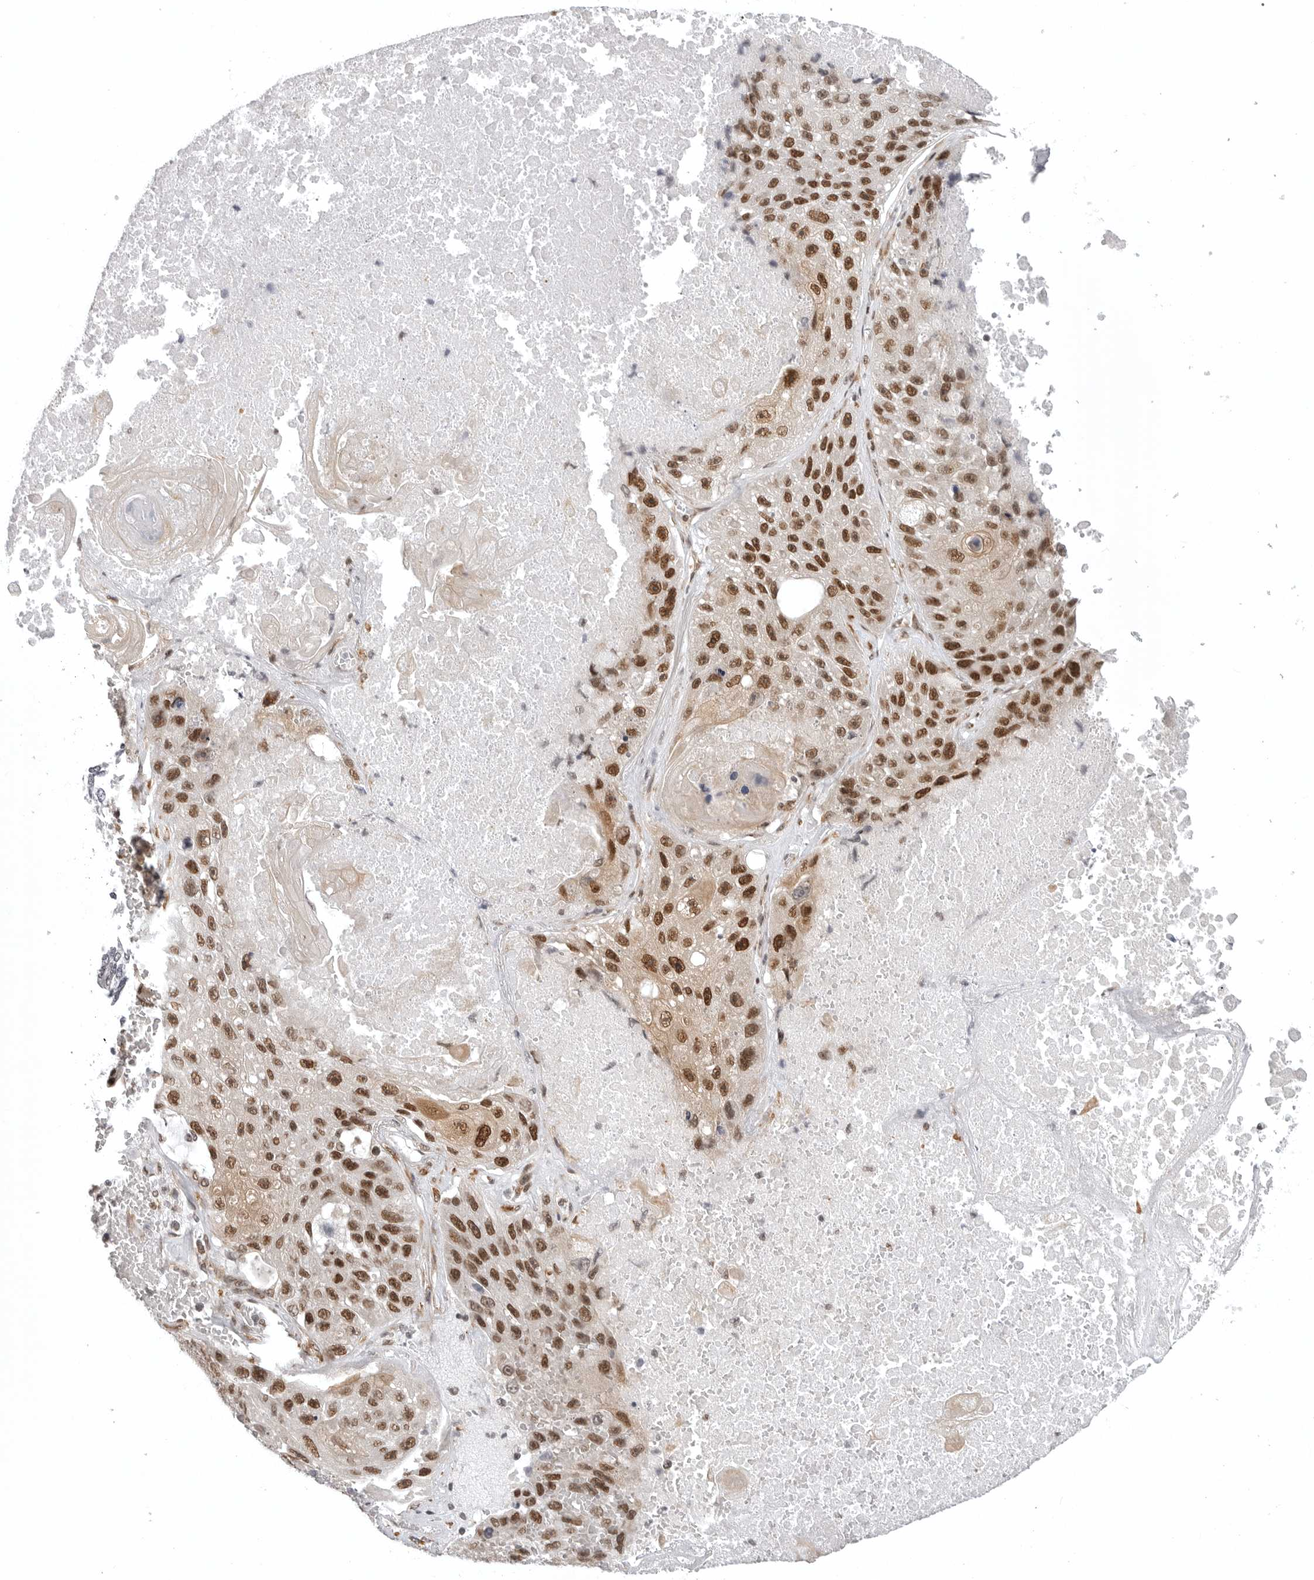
{"staining": {"intensity": "strong", "quantity": ">75%", "location": "nuclear"}, "tissue": "lung cancer", "cell_type": "Tumor cells", "image_type": "cancer", "snomed": [{"axis": "morphology", "description": "Squamous cell carcinoma, NOS"}, {"axis": "topography", "description": "Lung"}], "caption": "A photomicrograph of human lung cancer stained for a protein displays strong nuclear brown staining in tumor cells.", "gene": "PRDM10", "patient": {"sex": "male", "age": 61}}